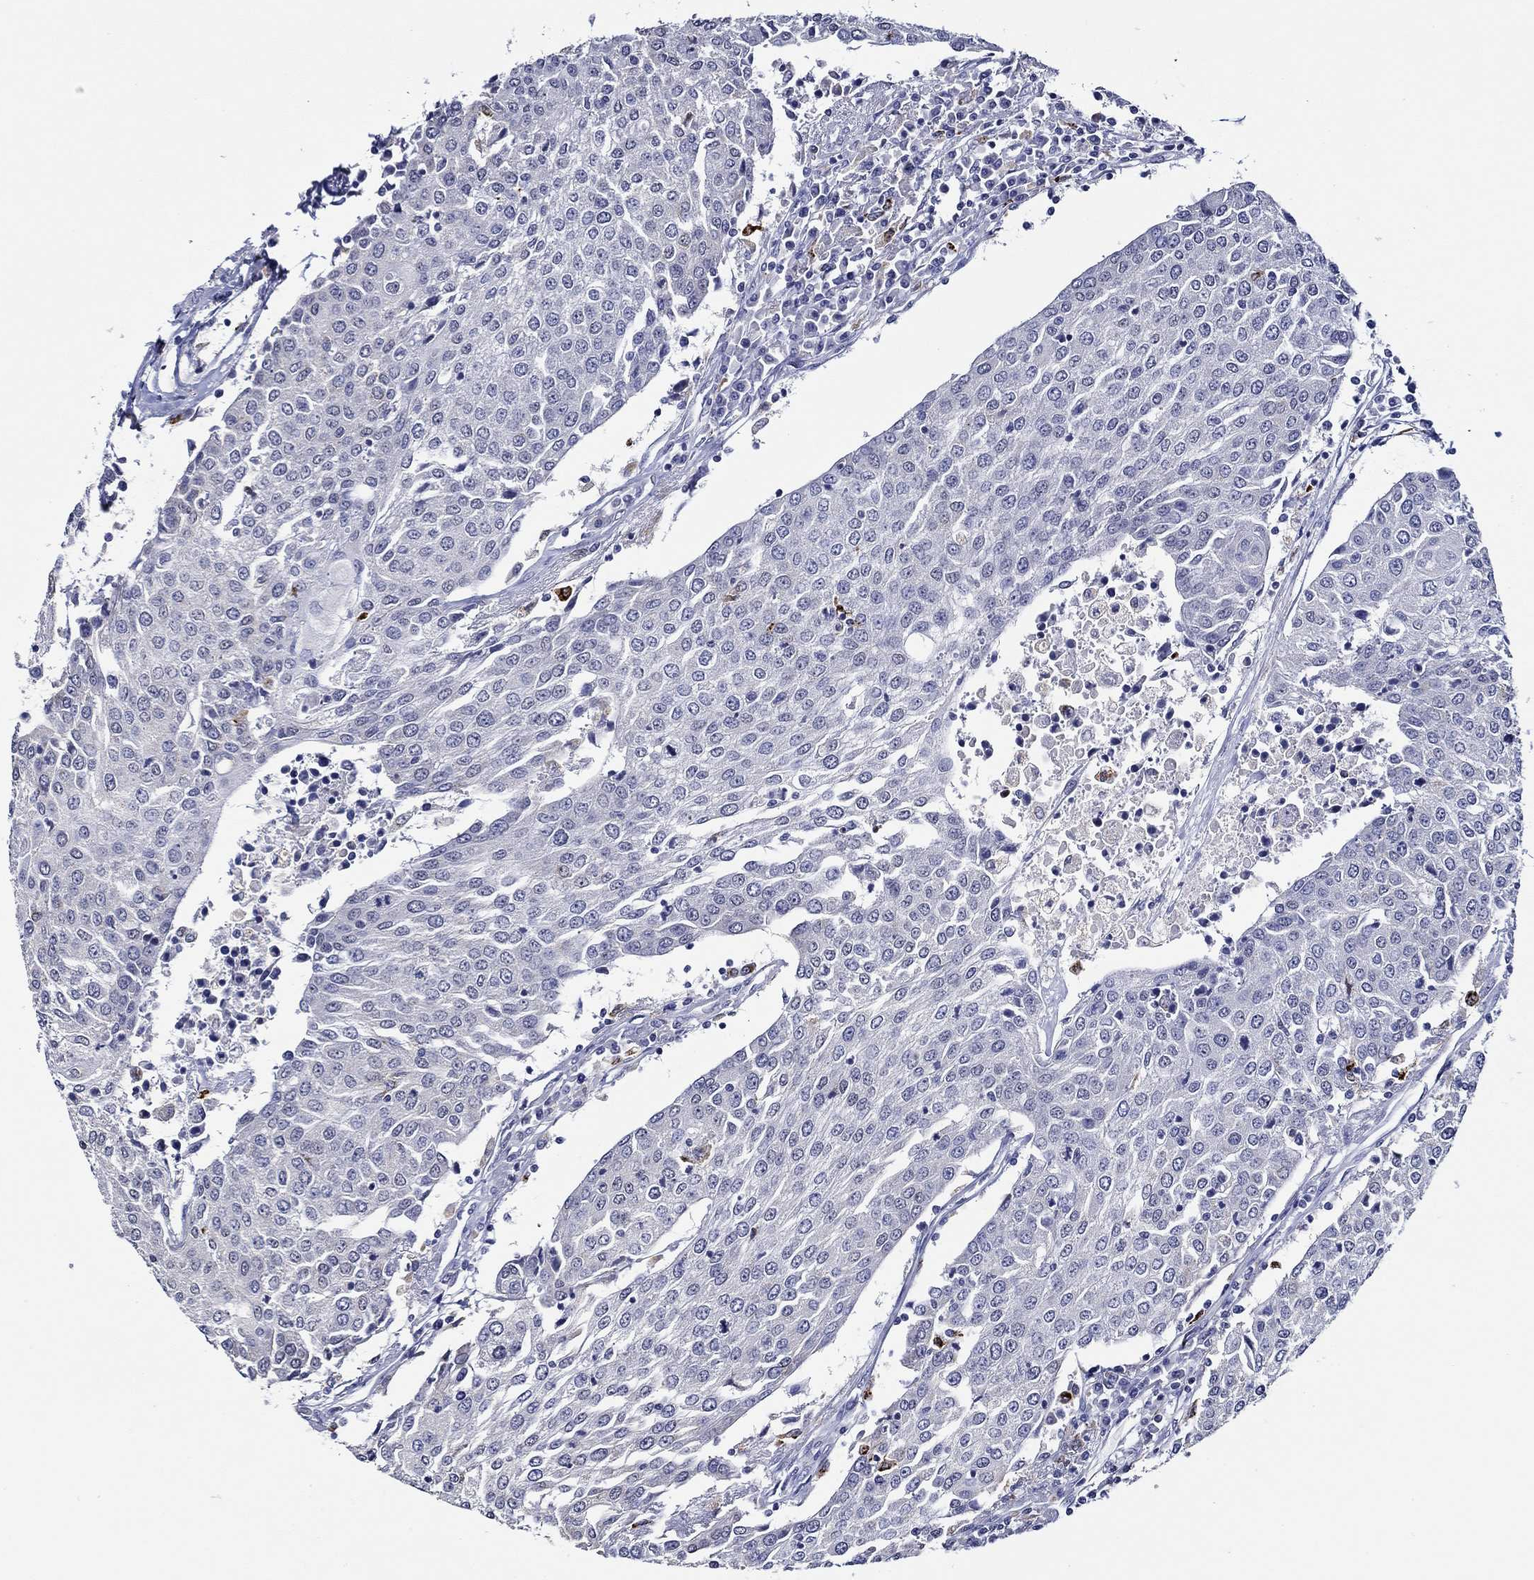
{"staining": {"intensity": "negative", "quantity": "none", "location": "none"}, "tissue": "urothelial cancer", "cell_type": "Tumor cells", "image_type": "cancer", "snomed": [{"axis": "morphology", "description": "Urothelial carcinoma, High grade"}, {"axis": "topography", "description": "Urinary bladder"}], "caption": "Immunohistochemistry image of urothelial cancer stained for a protein (brown), which shows no expression in tumor cells.", "gene": "GATA2", "patient": {"sex": "female", "age": 85}}